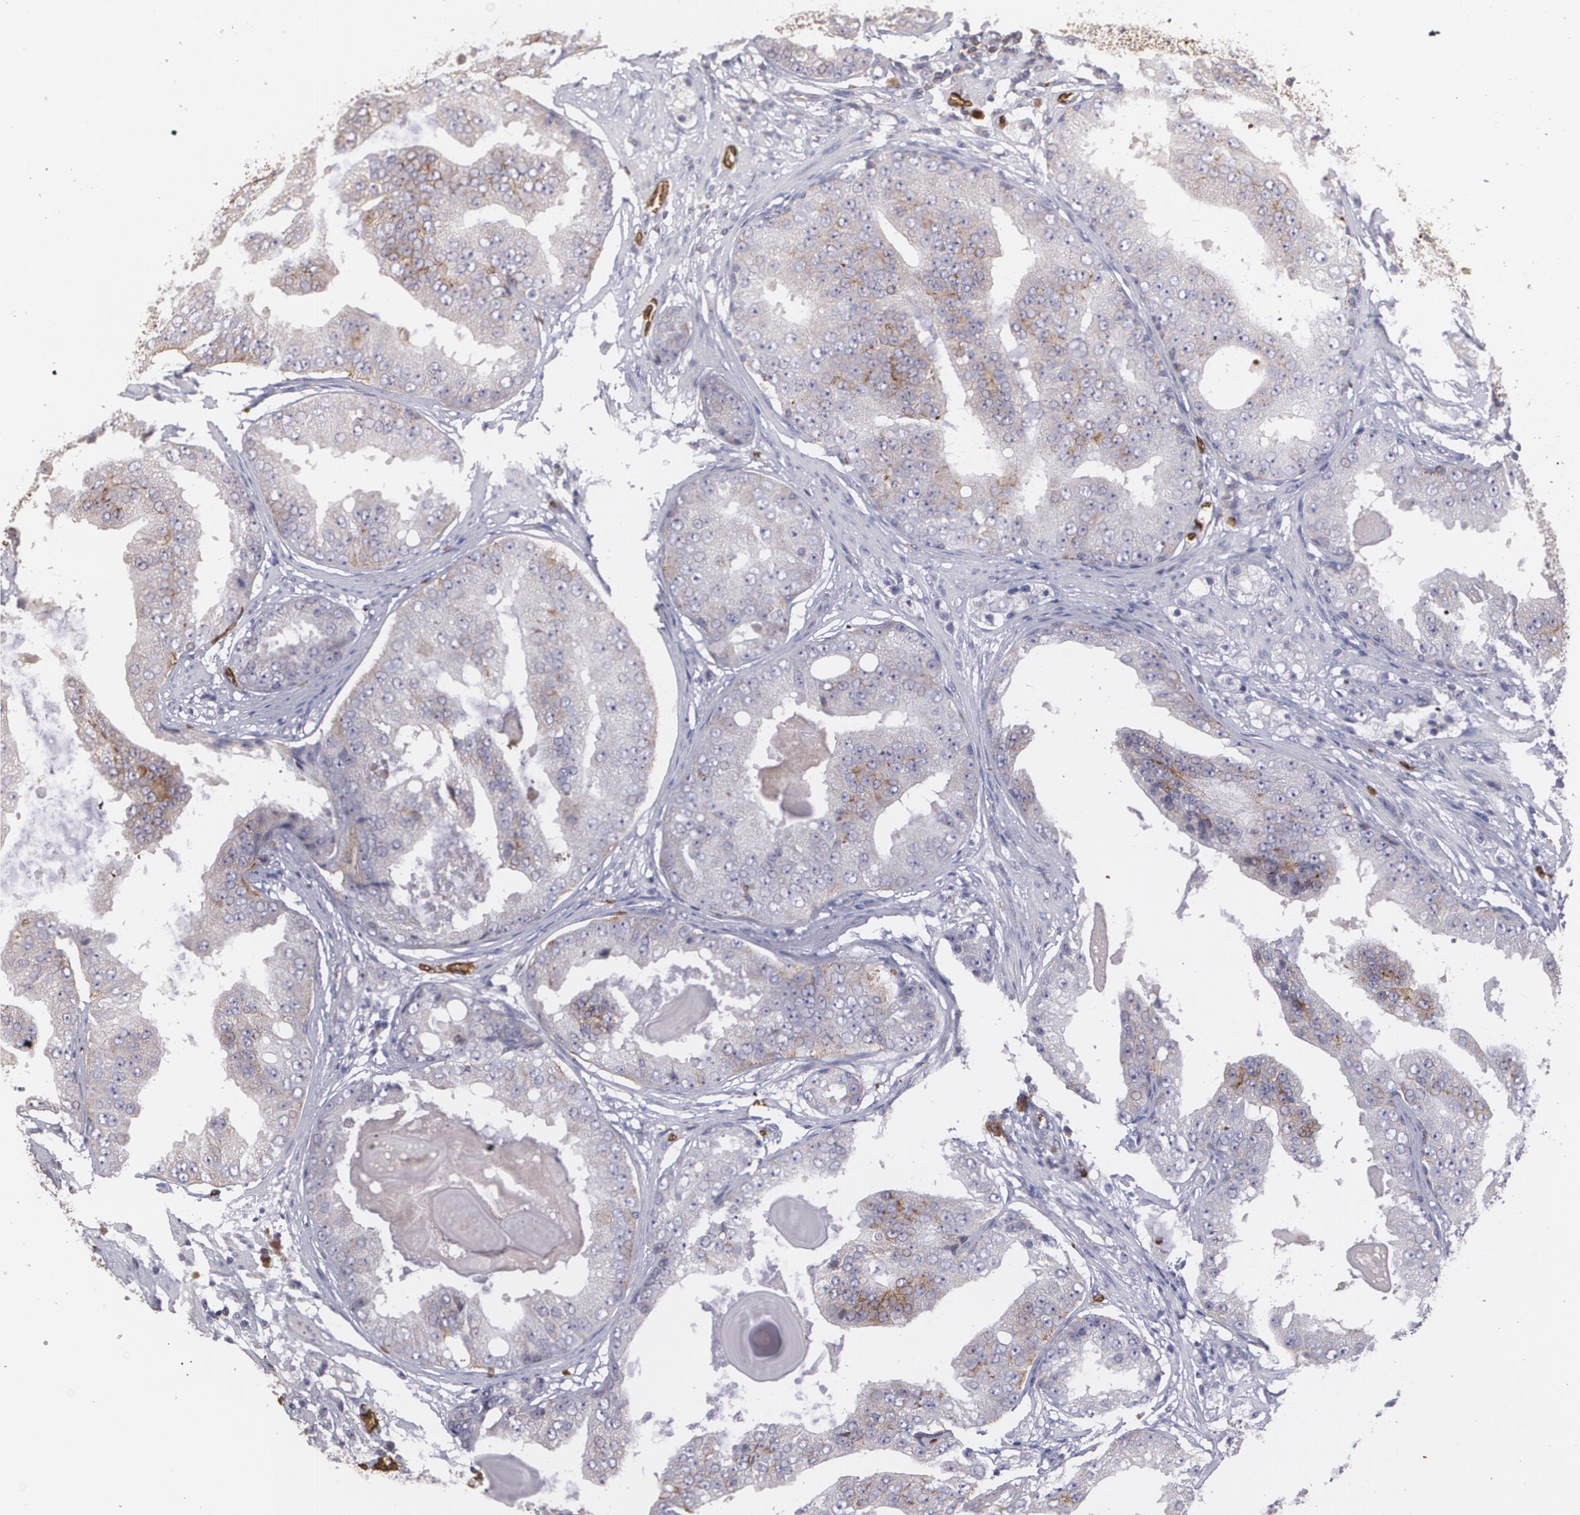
{"staining": {"intensity": "weak", "quantity": "25%-75%", "location": "cytoplasmic/membranous"}, "tissue": "prostate cancer", "cell_type": "Tumor cells", "image_type": "cancer", "snomed": [{"axis": "morphology", "description": "Adenocarcinoma, High grade"}, {"axis": "topography", "description": "Prostate"}], "caption": "Prostate cancer was stained to show a protein in brown. There is low levels of weak cytoplasmic/membranous expression in about 25%-75% of tumor cells.", "gene": "SLC2A1", "patient": {"sex": "male", "age": 68}}